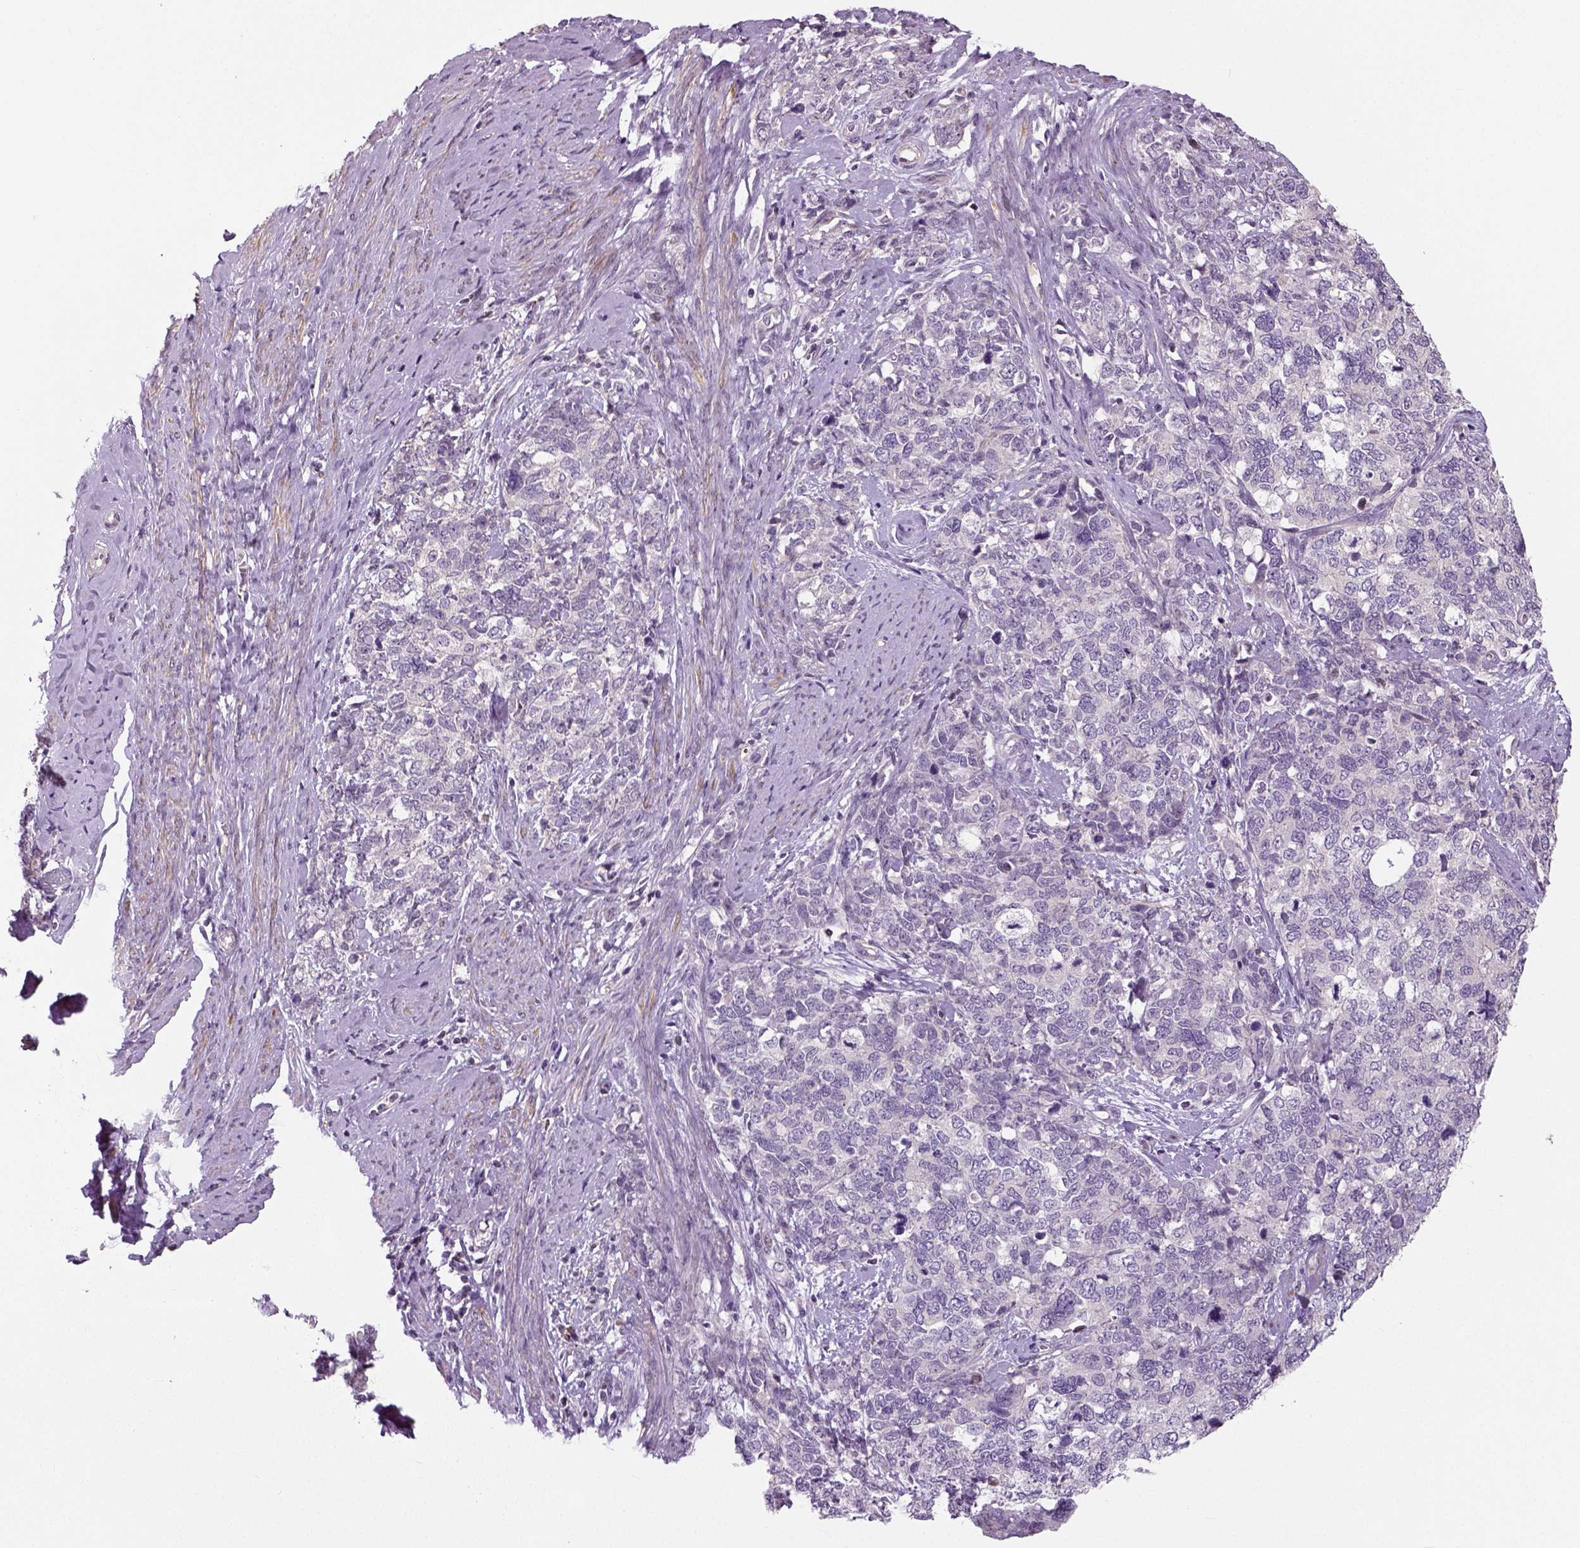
{"staining": {"intensity": "negative", "quantity": "none", "location": "none"}, "tissue": "cervical cancer", "cell_type": "Tumor cells", "image_type": "cancer", "snomed": [{"axis": "morphology", "description": "Squamous cell carcinoma, NOS"}, {"axis": "topography", "description": "Cervix"}], "caption": "Cervical cancer (squamous cell carcinoma) was stained to show a protein in brown. There is no significant staining in tumor cells.", "gene": "NECAB1", "patient": {"sex": "female", "age": 63}}